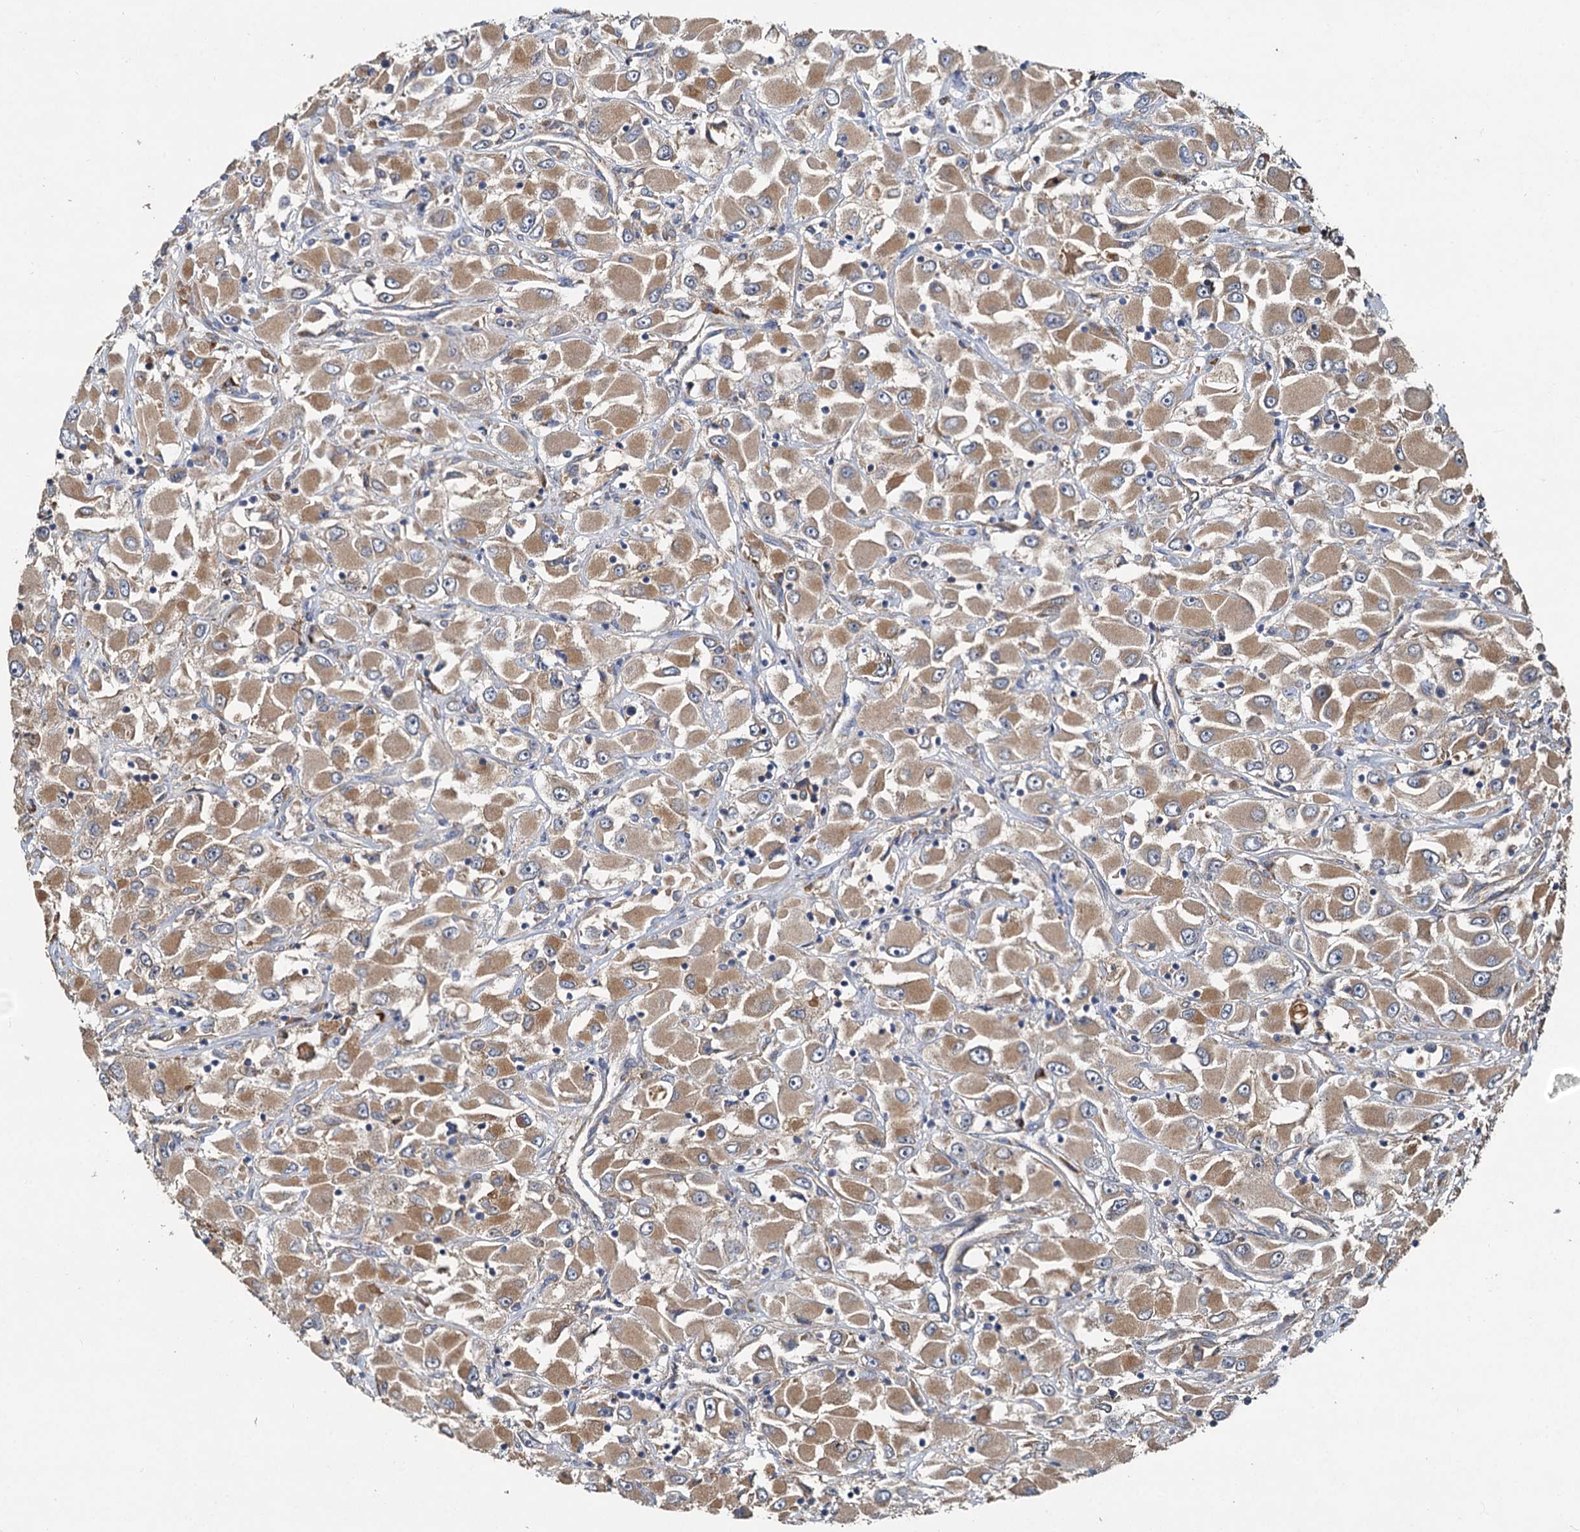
{"staining": {"intensity": "moderate", "quantity": ">75%", "location": "cytoplasmic/membranous"}, "tissue": "renal cancer", "cell_type": "Tumor cells", "image_type": "cancer", "snomed": [{"axis": "morphology", "description": "Adenocarcinoma, NOS"}, {"axis": "topography", "description": "Kidney"}], "caption": "Immunohistochemistry of human adenocarcinoma (renal) reveals medium levels of moderate cytoplasmic/membranous expression in about >75% of tumor cells.", "gene": "HYI", "patient": {"sex": "female", "age": 52}}